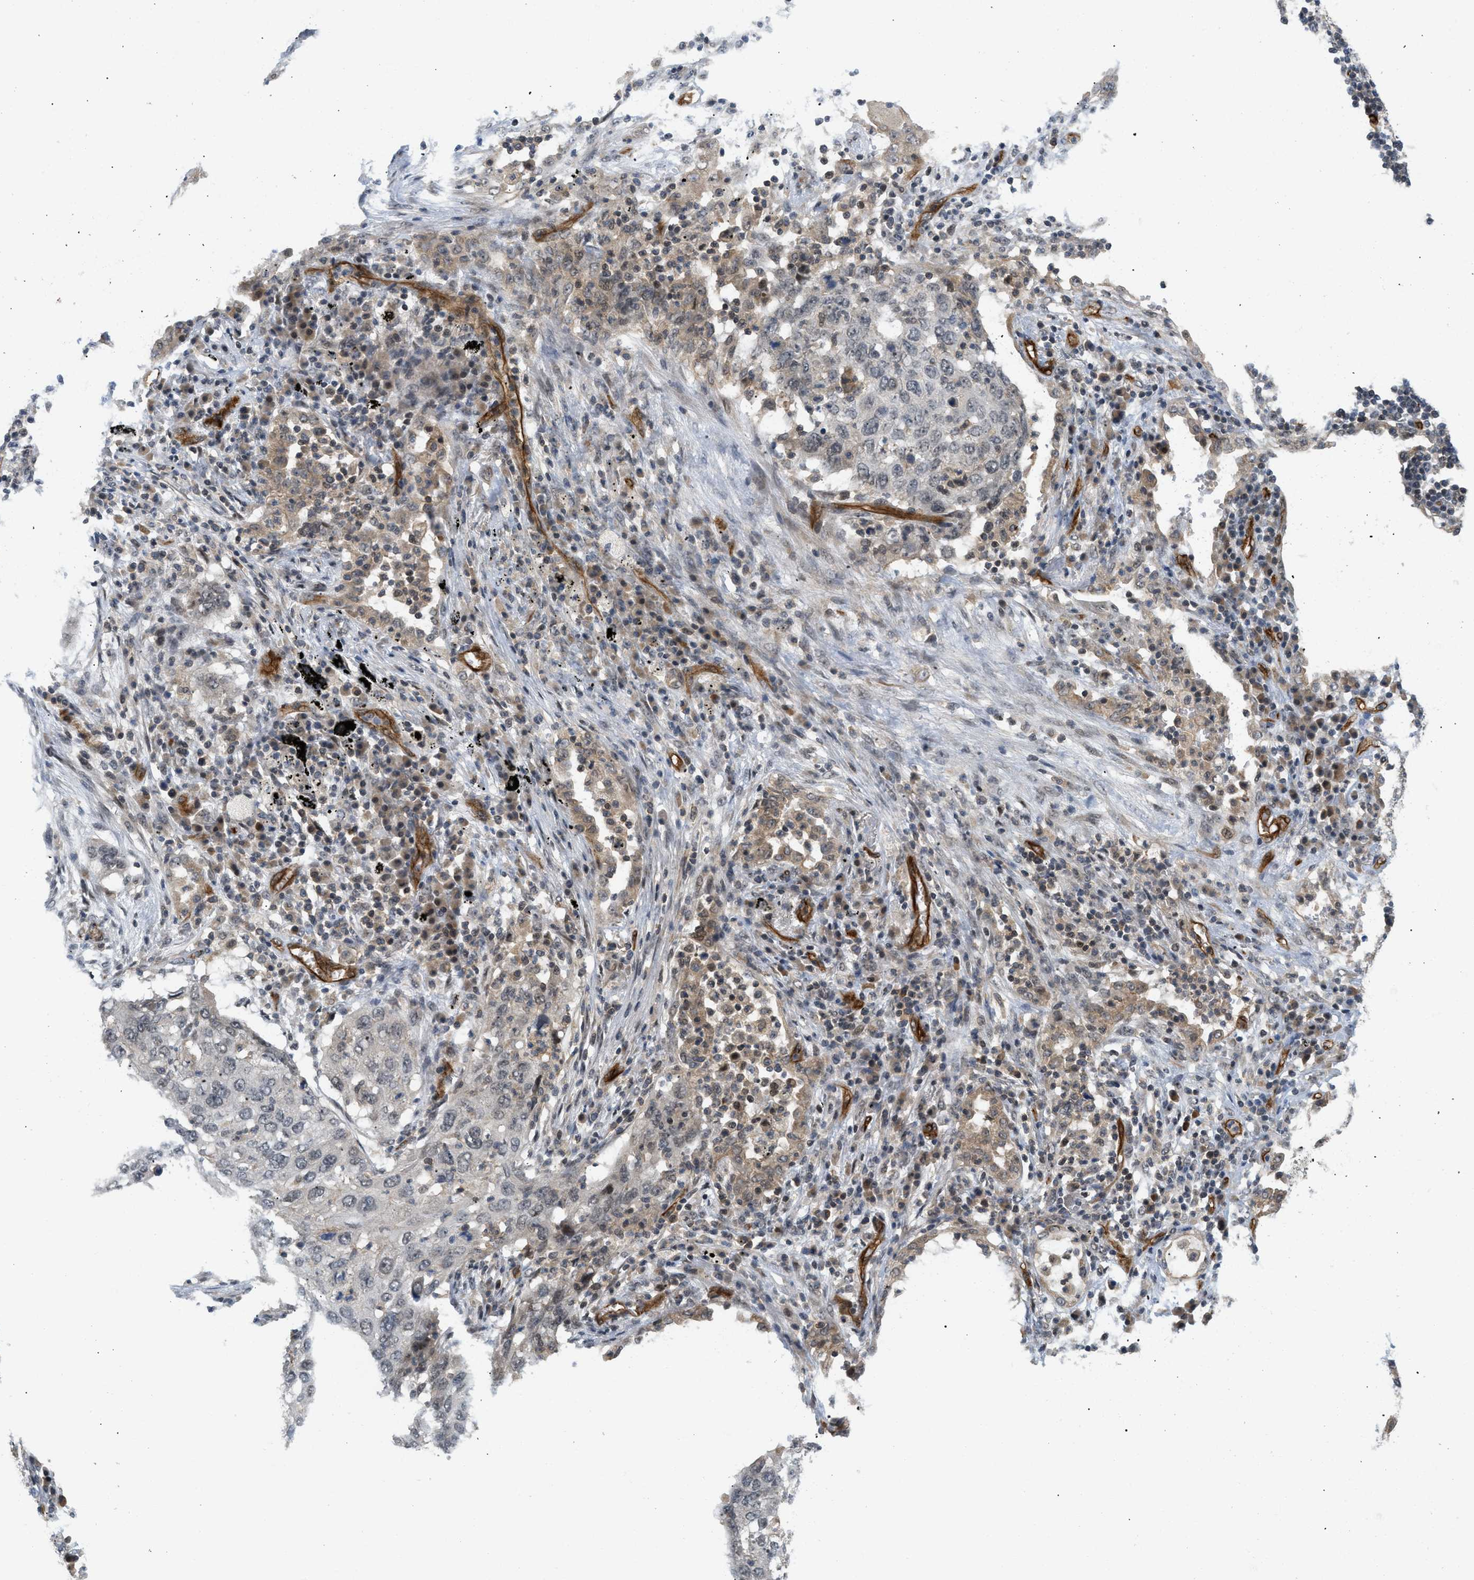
{"staining": {"intensity": "negative", "quantity": "none", "location": "none"}, "tissue": "lung cancer", "cell_type": "Tumor cells", "image_type": "cancer", "snomed": [{"axis": "morphology", "description": "Squamous cell carcinoma, NOS"}, {"axis": "topography", "description": "Lung"}], "caption": "Tumor cells are negative for brown protein staining in lung cancer (squamous cell carcinoma).", "gene": "PALMD", "patient": {"sex": "female", "age": 63}}